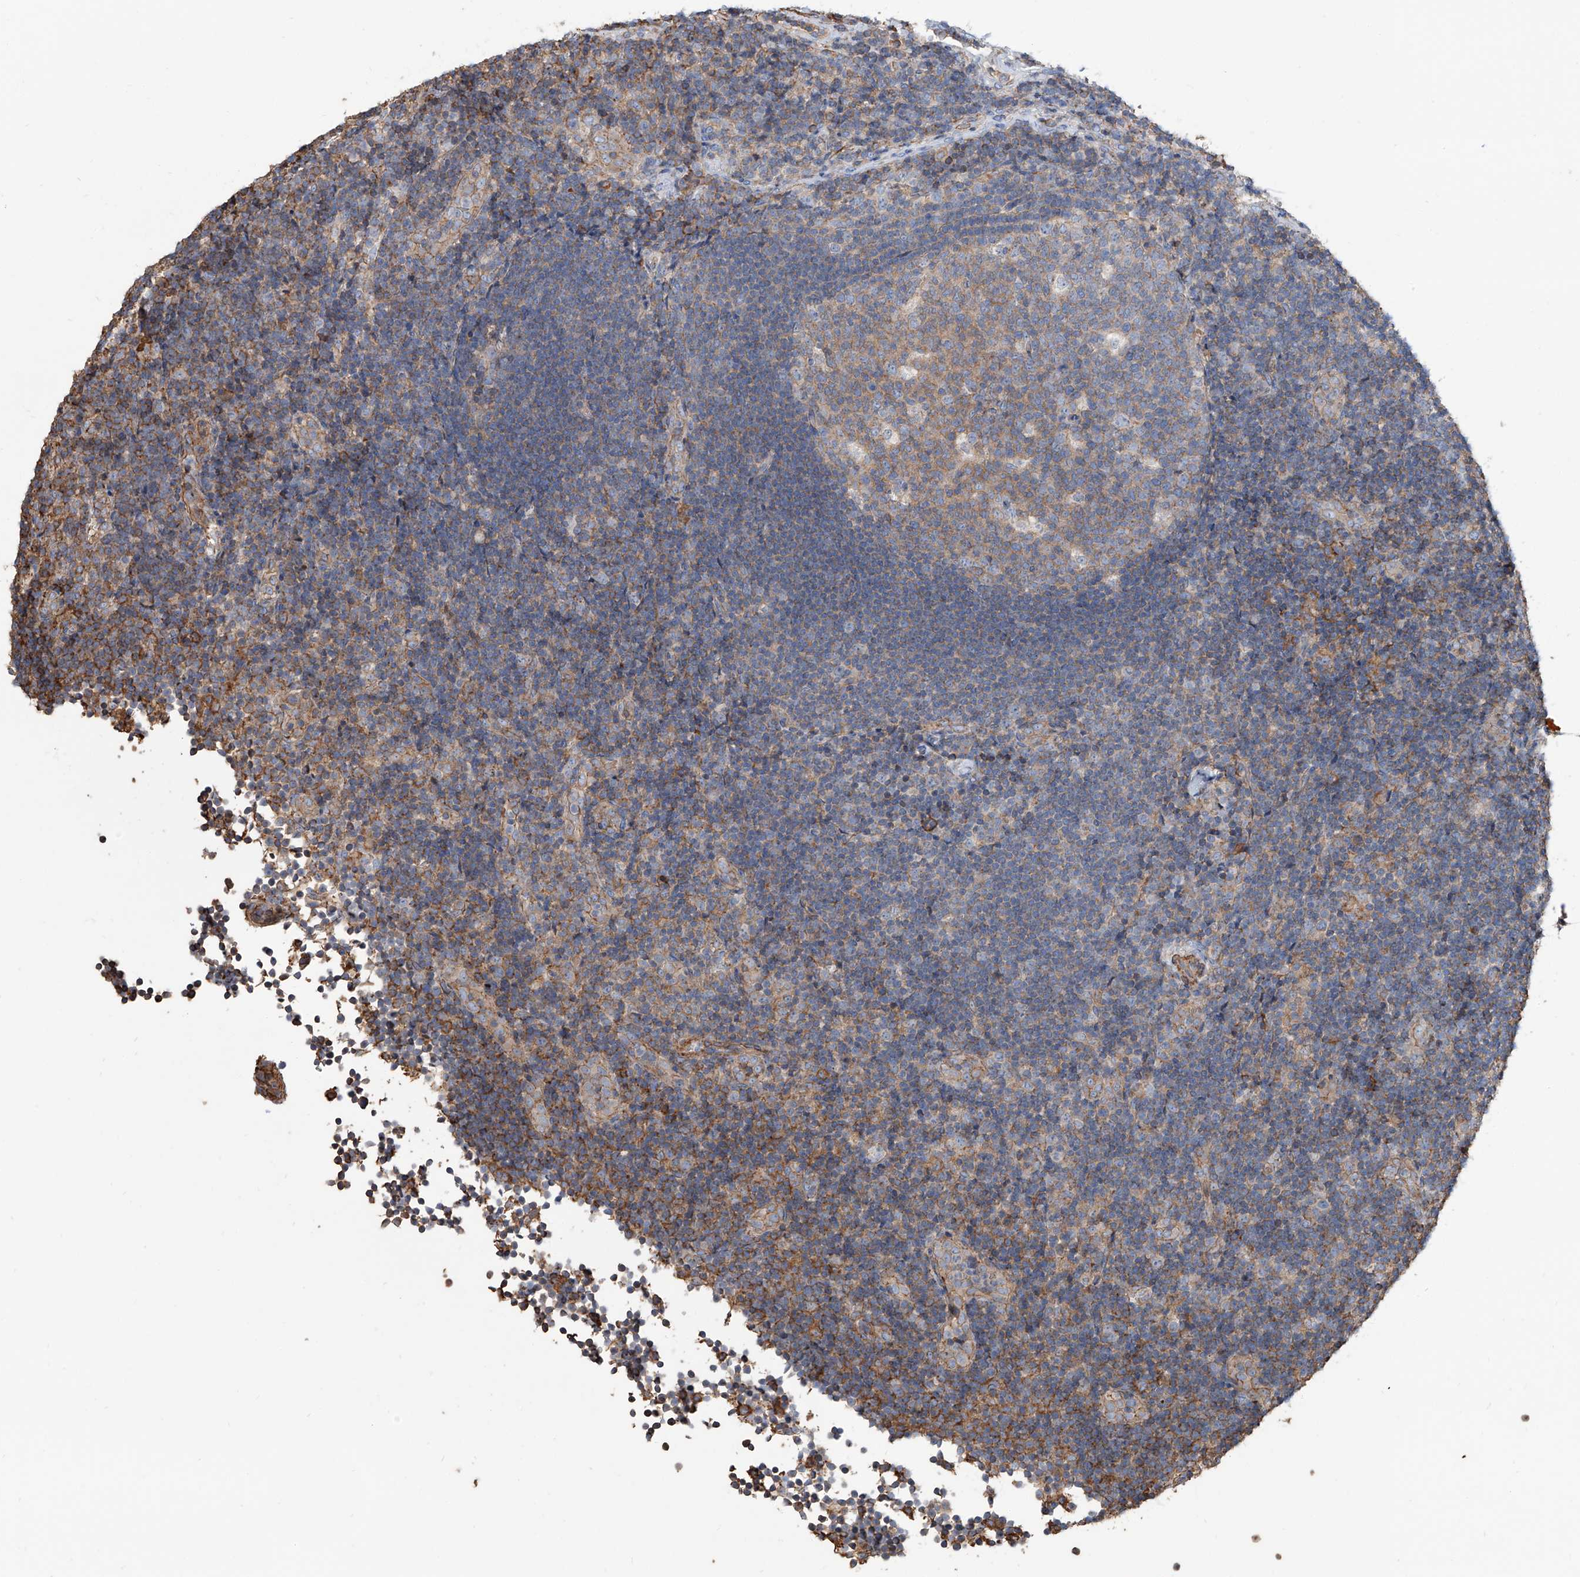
{"staining": {"intensity": "moderate", "quantity": "25%-75%", "location": "cytoplasmic/membranous"}, "tissue": "lymph node", "cell_type": "Germinal center cells", "image_type": "normal", "snomed": [{"axis": "morphology", "description": "Normal tissue, NOS"}, {"axis": "topography", "description": "Lymph node"}], "caption": "Moderate cytoplasmic/membranous expression for a protein is identified in approximately 25%-75% of germinal center cells of unremarkable lymph node using immunohistochemistry.", "gene": "PIEZO2", "patient": {"sex": "female", "age": 22}}